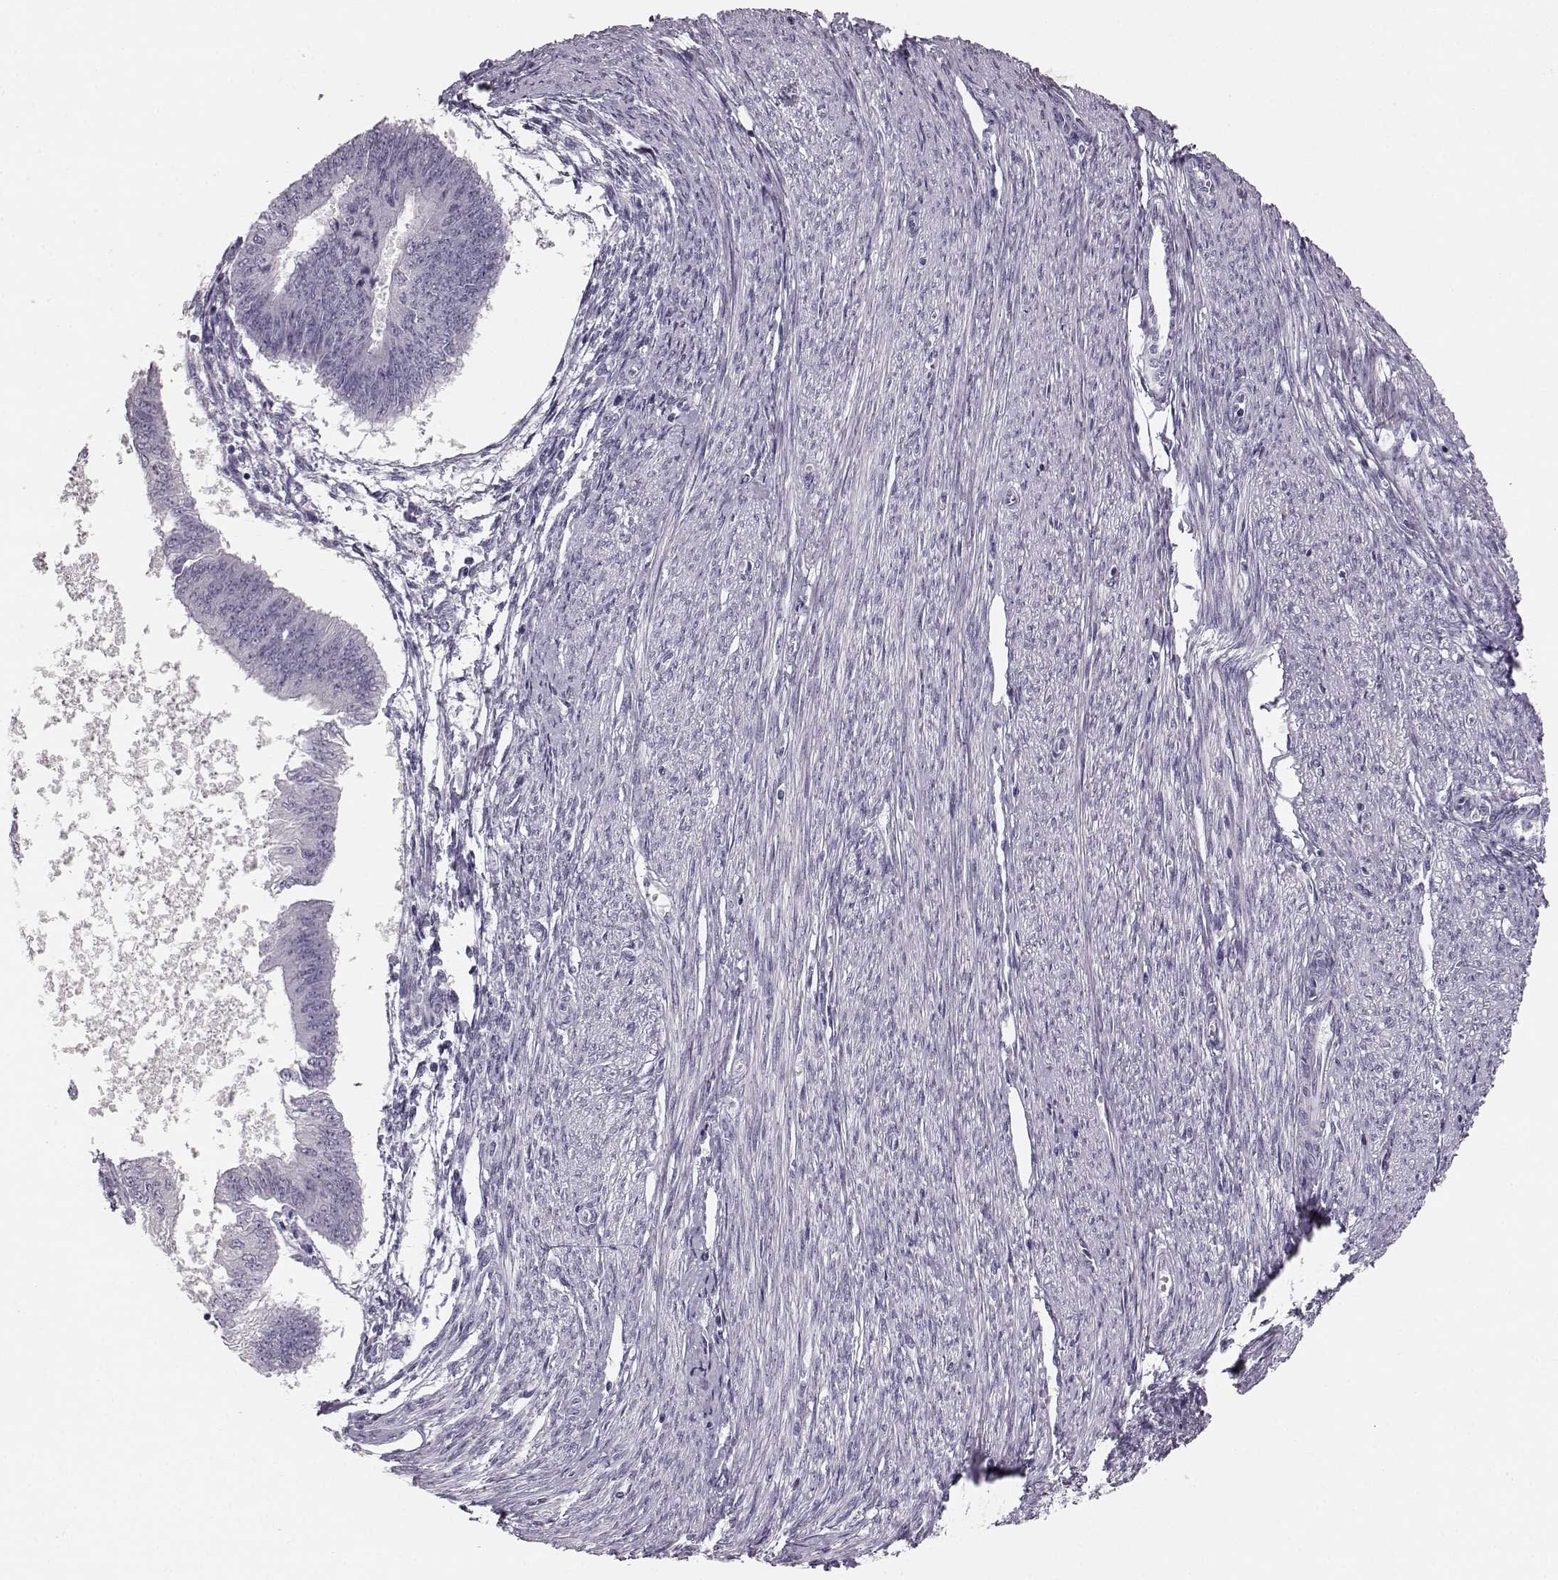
{"staining": {"intensity": "negative", "quantity": "none", "location": "none"}, "tissue": "endometrial cancer", "cell_type": "Tumor cells", "image_type": "cancer", "snomed": [{"axis": "morphology", "description": "Adenocarcinoma, NOS"}, {"axis": "topography", "description": "Endometrium"}], "caption": "This is an immunohistochemistry histopathology image of human adenocarcinoma (endometrial). There is no positivity in tumor cells.", "gene": "KIAA0319", "patient": {"sex": "female", "age": 58}}